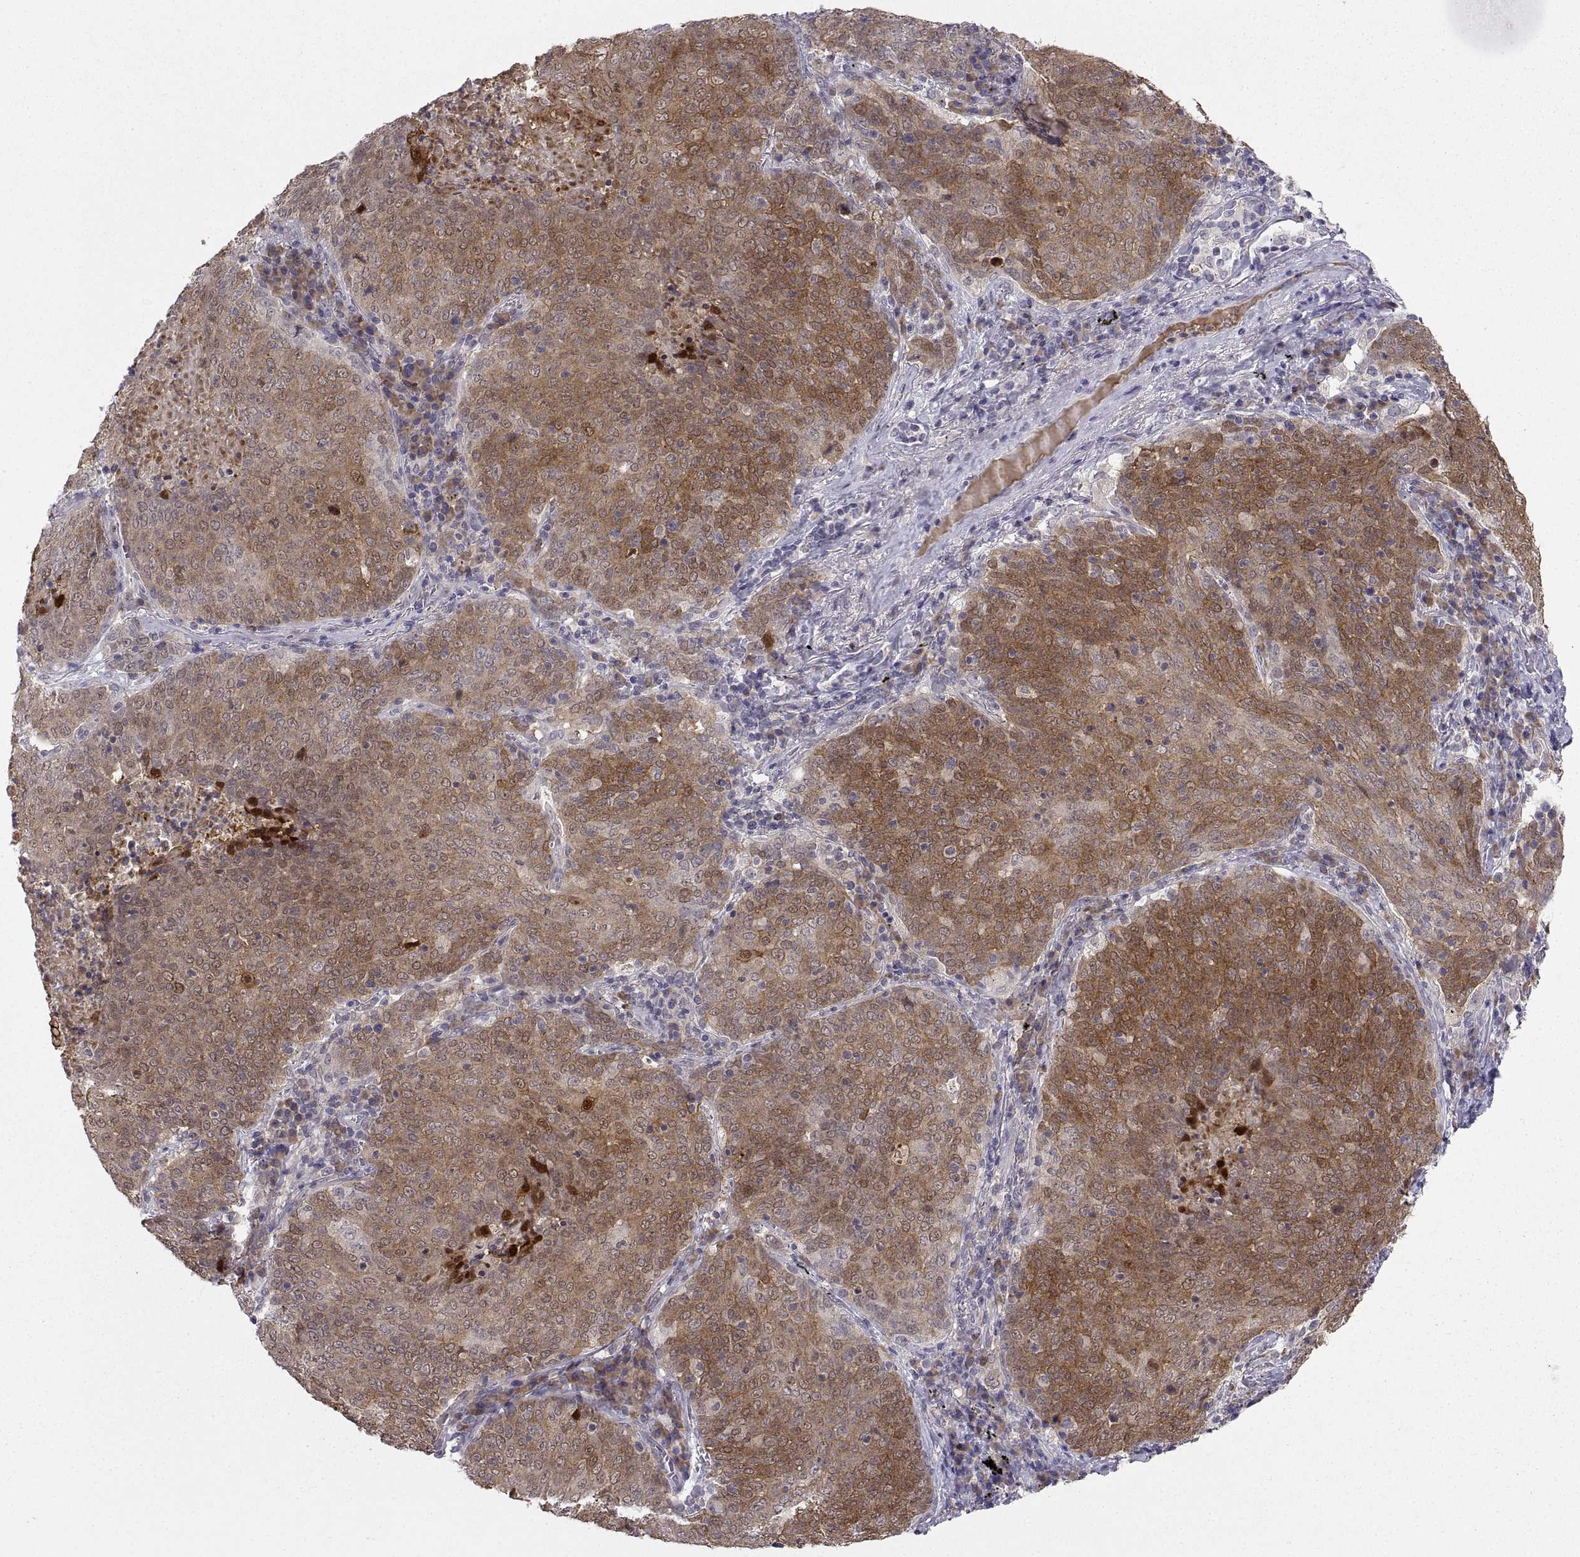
{"staining": {"intensity": "strong", "quantity": "25%-75%", "location": "cytoplasmic/membranous,nuclear"}, "tissue": "lung cancer", "cell_type": "Tumor cells", "image_type": "cancer", "snomed": [{"axis": "morphology", "description": "Squamous cell carcinoma, NOS"}, {"axis": "topography", "description": "Lung"}], "caption": "A micrograph showing strong cytoplasmic/membranous and nuclear expression in approximately 25%-75% of tumor cells in lung cancer, as visualized by brown immunohistochemical staining.", "gene": "PKP1", "patient": {"sex": "male", "age": 82}}